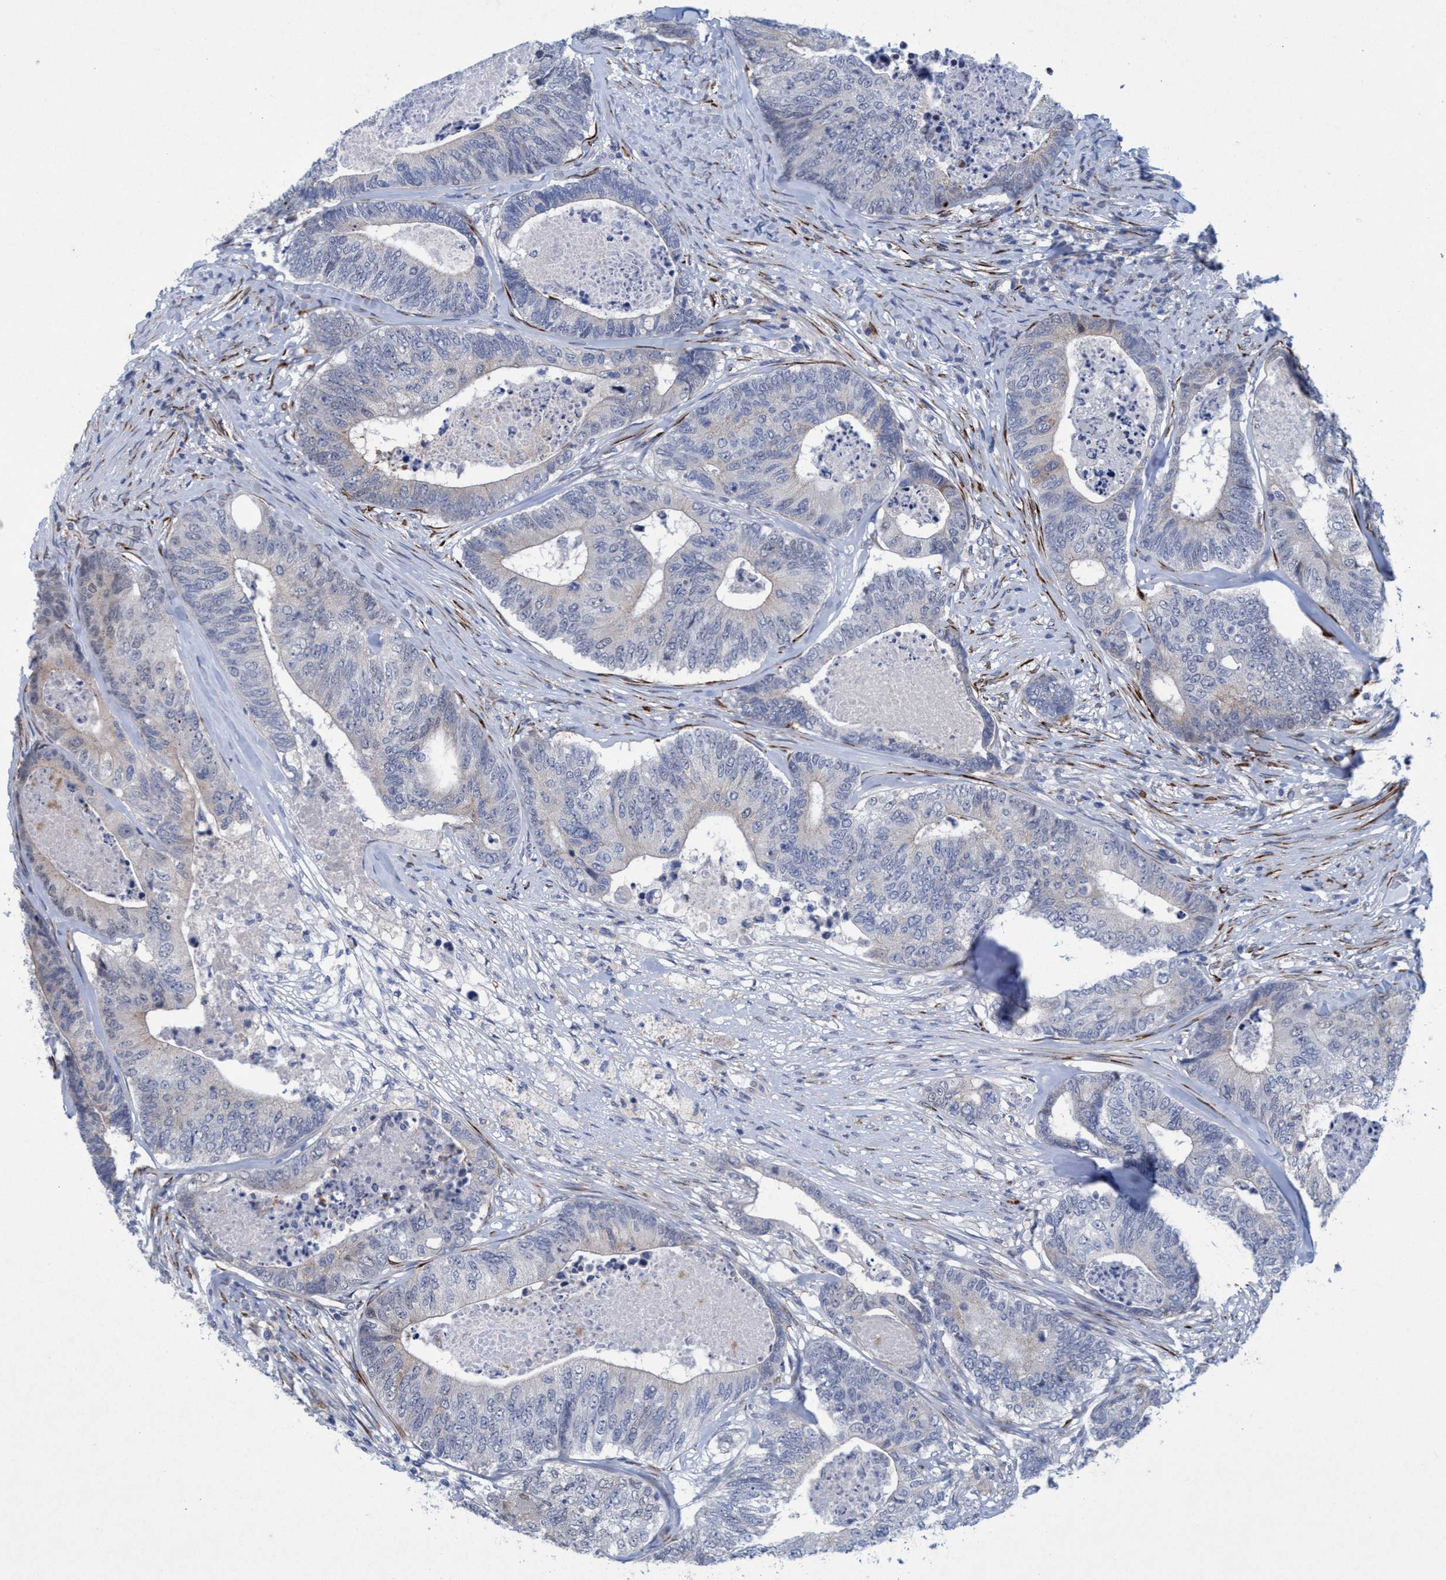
{"staining": {"intensity": "negative", "quantity": "none", "location": "none"}, "tissue": "colorectal cancer", "cell_type": "Tumor cells", "image_type": "cancer", "snomed": [{"axis": "morphology", "description": "Adenocarcinoma, NOS"}, {"axis": "topography", "description": "Colon"}], "caption": "Human colorectal cancer stained for a protein using IHC displays no expression in tumor cells.", "gene": "SLC43A2", "patient": {"sex": "female", "age": 67}}